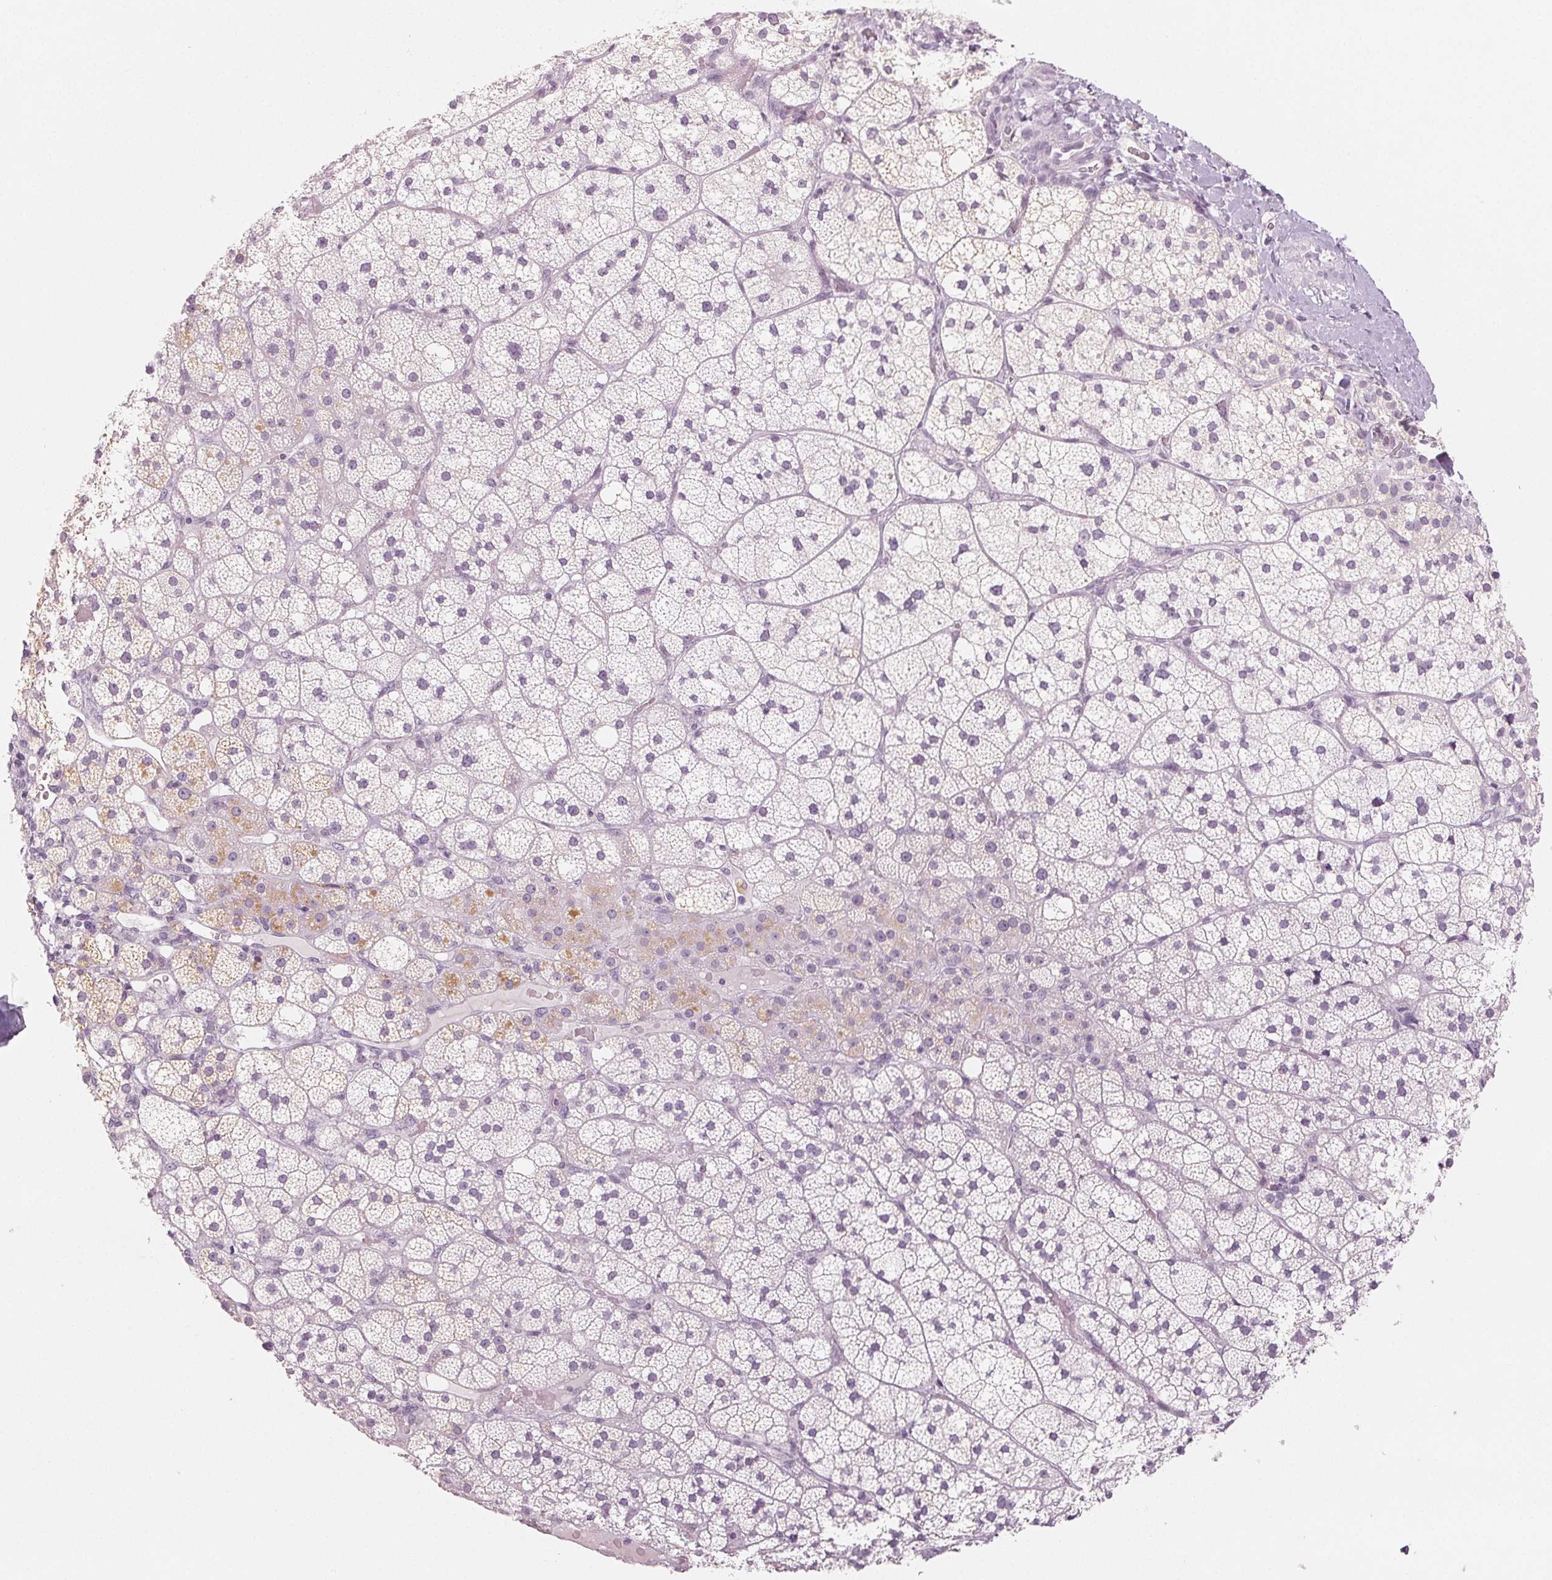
{"staining": {"intensity": "negative", "quantity": "none", "location": "none"}, "tissue": "adrenal gland", "cell_type": "Glandular cells", "image_type": "normal", "snomed": [{"axis": "morphology", "description": "Normal tissue, NOS"}, {"axis": "topography", "description": "Adrenal gland"}], "caption": "Image shows no significant protein positivity in glandular cells of normal adrenal gland.", "gene": "EHHADH", "patient": {"sex": "male", "age": 53}}